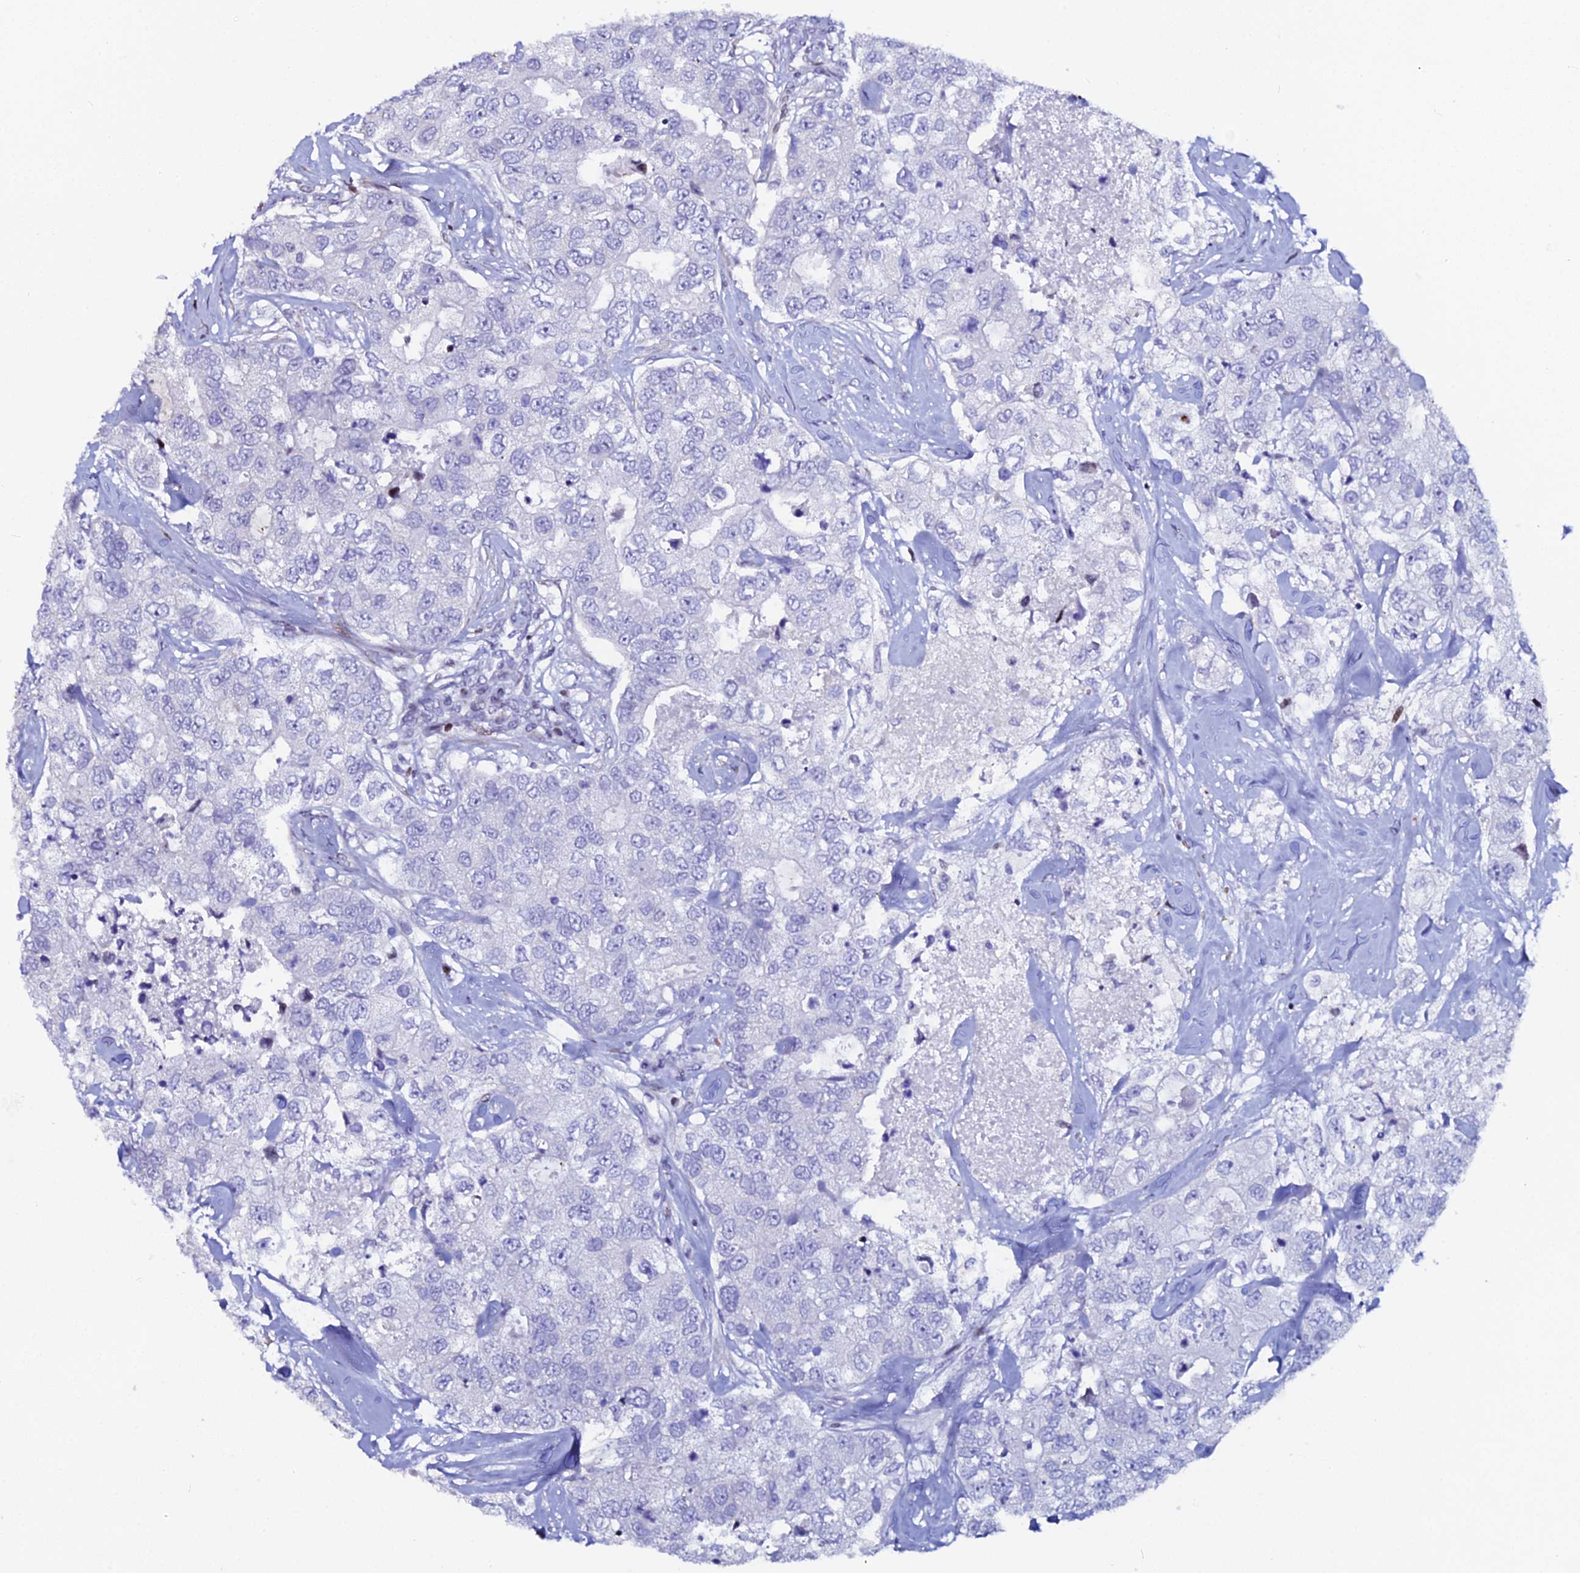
{"staining": {"intensity": "negative", "quantity": "none", "location": "none"}, "tissue": "breast cancer", "cell_type": "Tumor cells", "image_type": "cancer", "snomed": [{"axis": "morphology", "description": "Duct carcinoma"}, {"axis": "topography", "description": "Breast"}], "caption": "This is an immunohistochemistry (IHC) micrograph of infiltrating ductal carcinoma (breast). There is no expression in tumor cells.", "gene": "MYNN", "patient": {"sex": "female", "age": 62}}